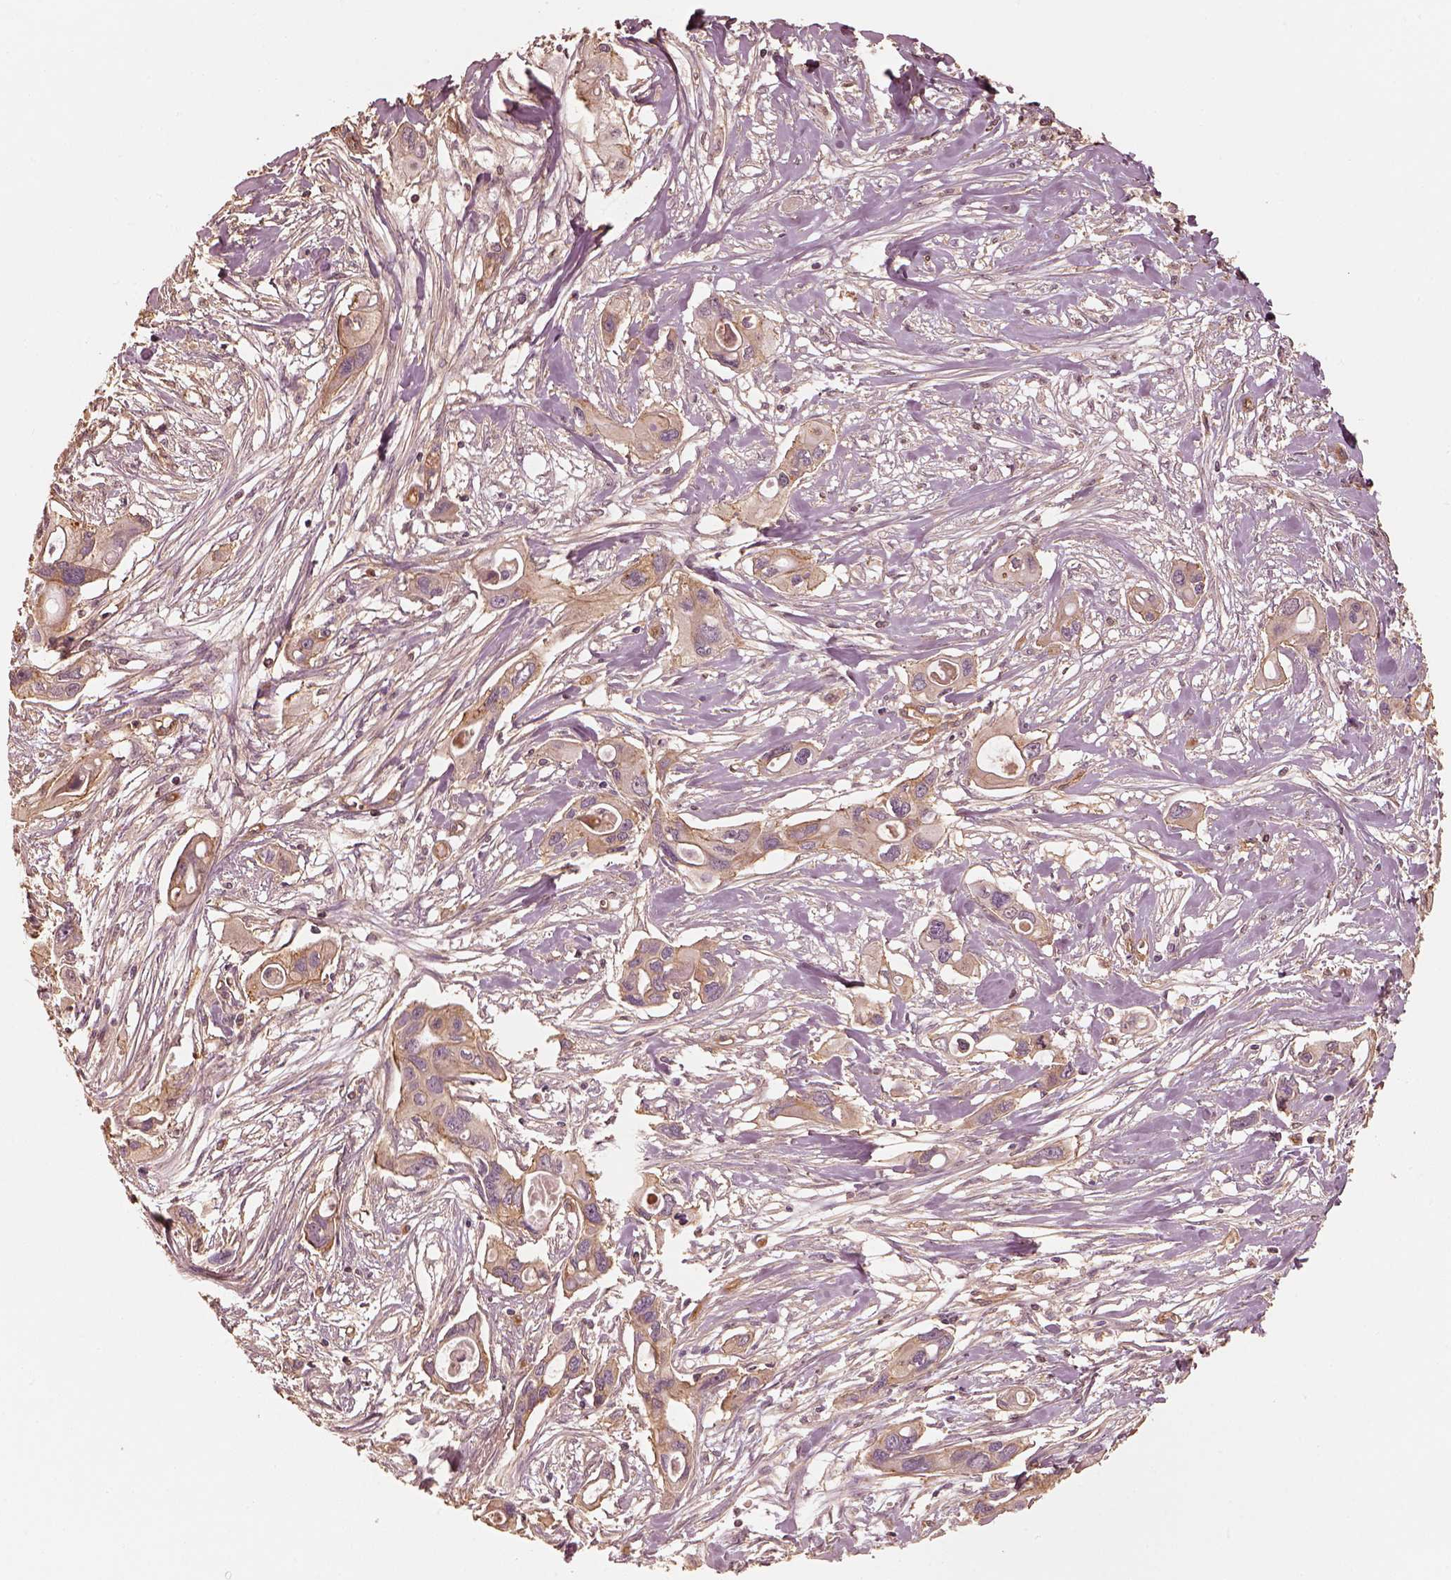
{"staining": {"intensity": "moderate", "quantity": "25%-75%", "location": "cytoplasmic/membranous"}, "tissue": "pancreatic cancer", "cell_type": "Tumor cells", "image_type": "cancer", "snomed": [{"axis": "morphology", "description": "Adenocarcinoma, NOS"}, {"axis": "topography", "description": "Pancreas"}], "caption": "Pancreatic cancer was stained to show a protein in brown. There is medium levels of moderate cytoplasmic/membranous expression in approximately 25%-75% of tumor cells.", "gene": "WDR7", "patient": {"sex": "male", "age": 60}}